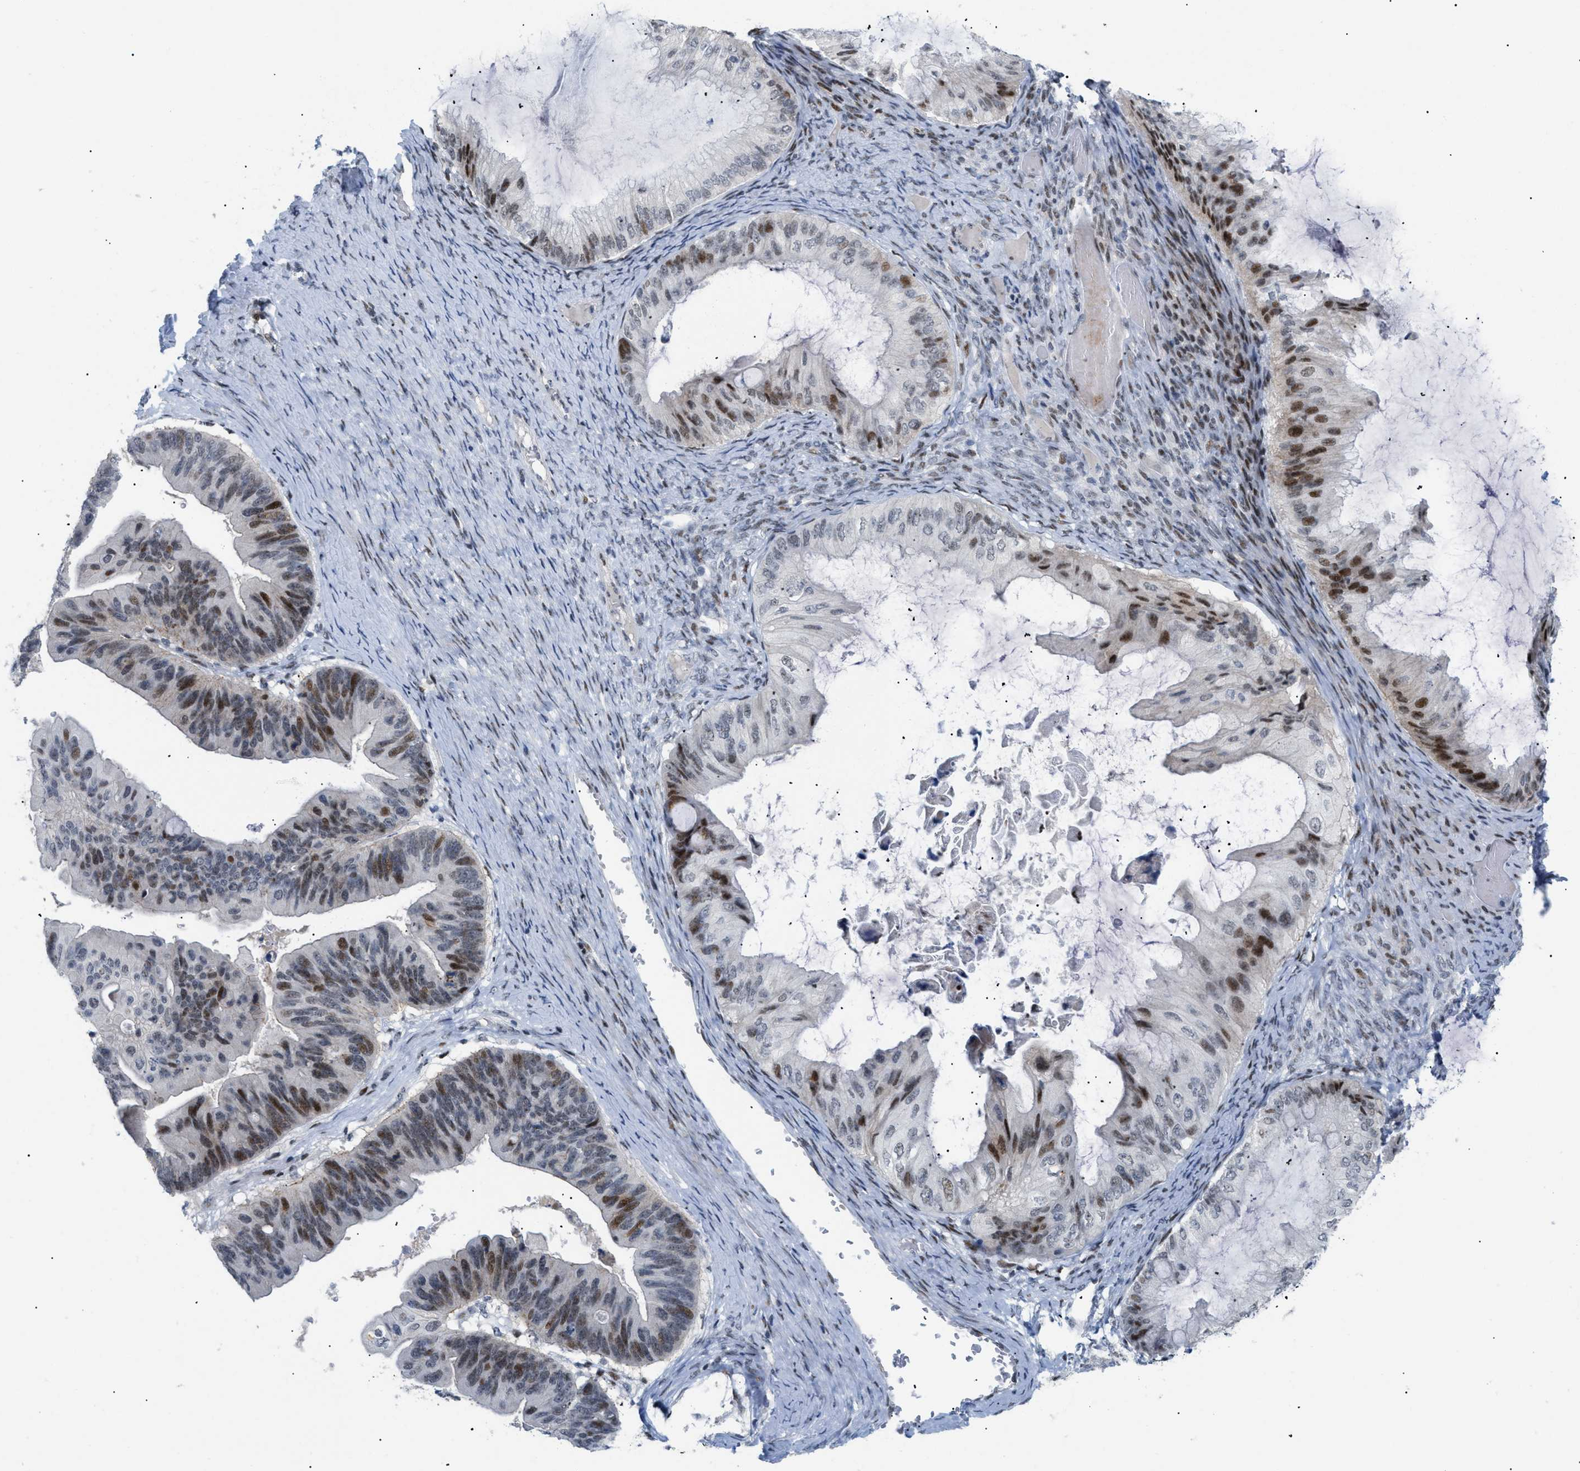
{"staining": {"intensity": "strong", "quantity": "25%-75%", "location": "nuclear"}, "tissue": "ovarian cancer", "cell_type": "Tumor cells", "image_type": "cancer", "snomed": [{"axis": "morphology", "description": "Cystadenocarcinoma, mucinous, NOS"}, {"axis": "topography", "description": "Ovary"}], "caption": "A histopathology image of ovarian cancer stained for a protein reveals strong nuclear brown staining in tumor cells.", "gene": "MED1", "patient": {"sex": "female", "age": 61}}